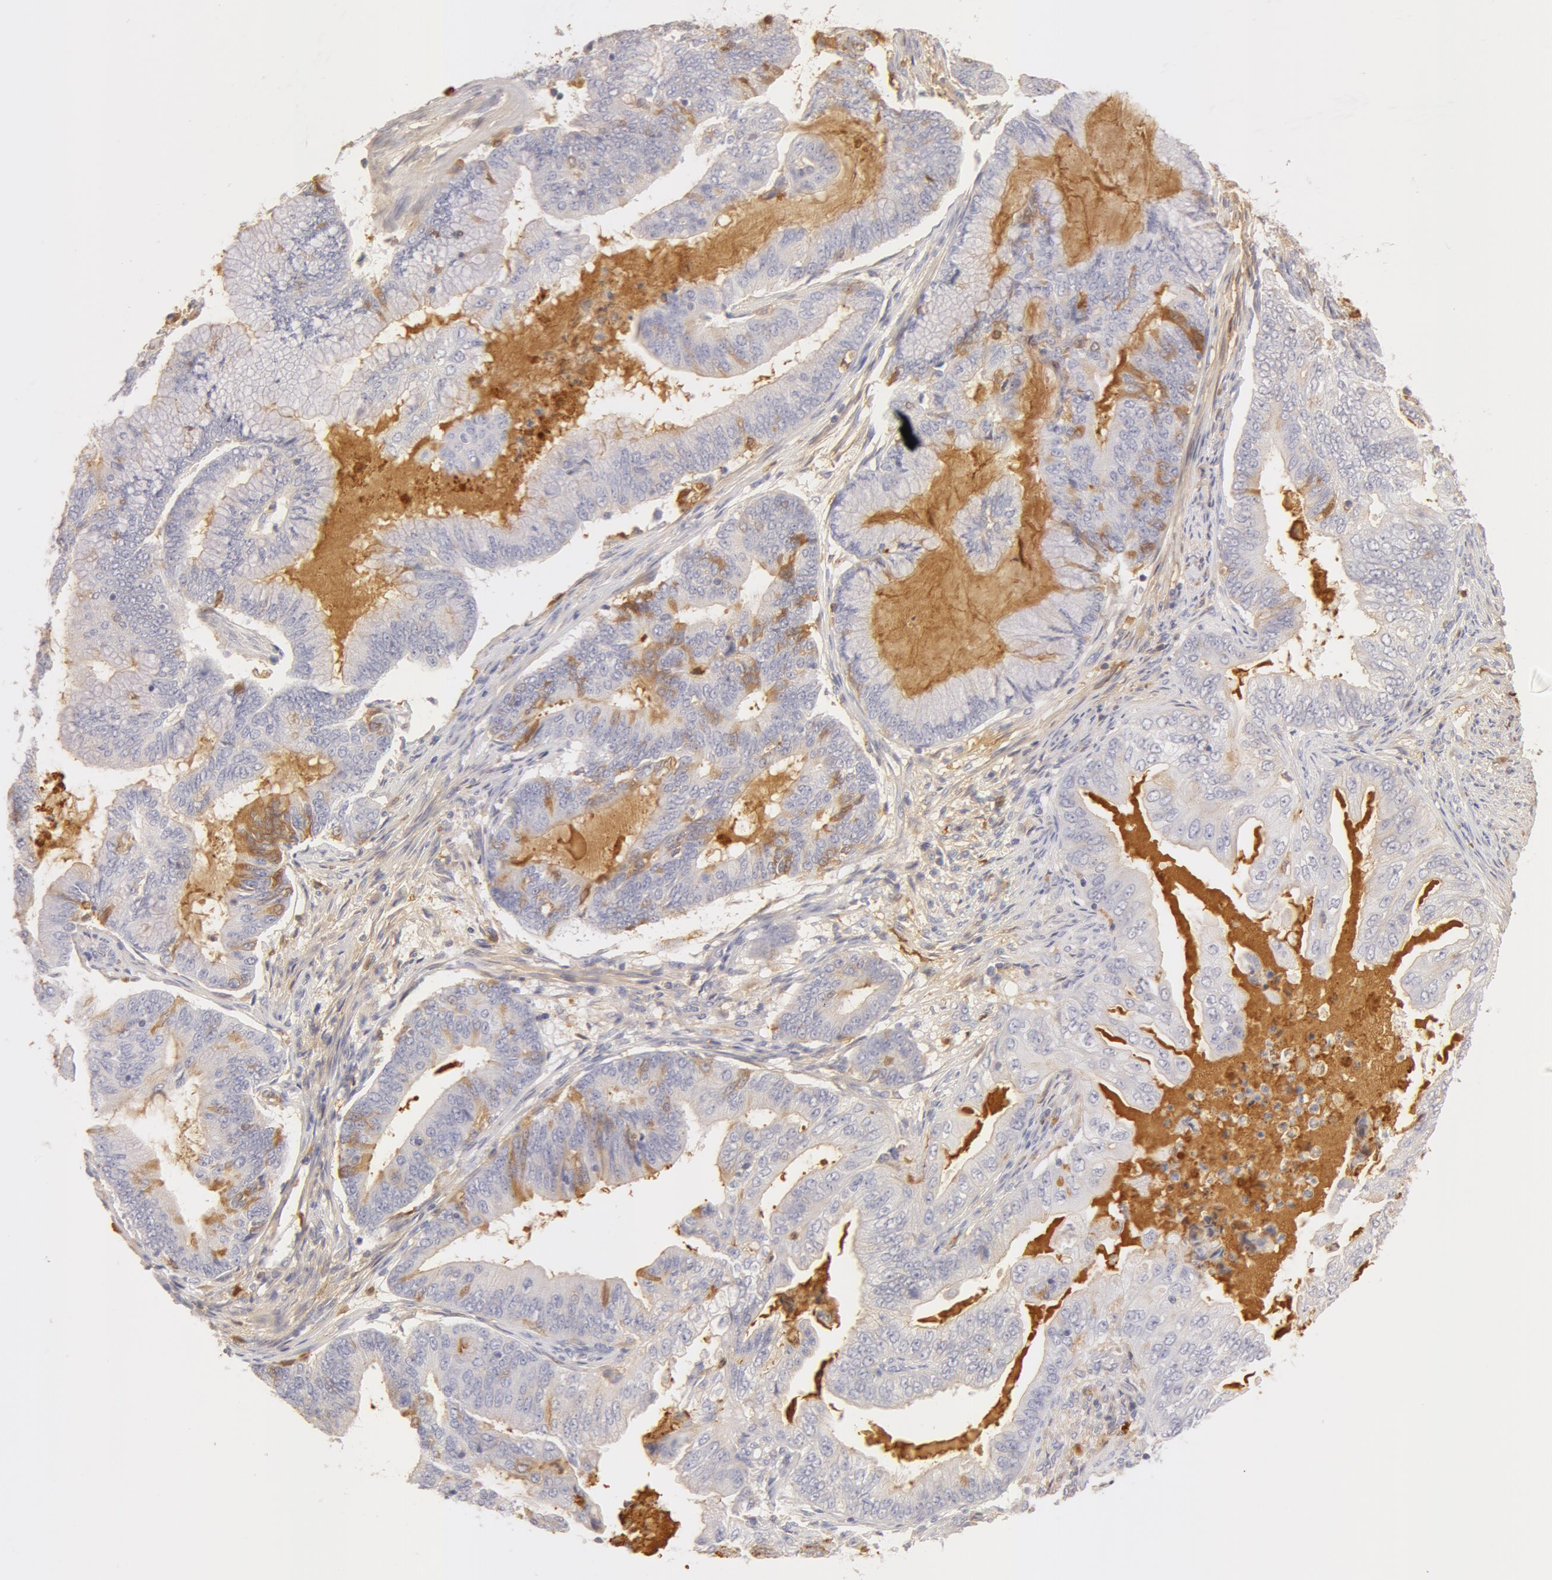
{"staining": {"intensity": "weak", "quantity": "<25%", "location": "cytoplasmic/membranous"}, "tissue": "endometrial cancer", "cell_type": "Tumor cells", "image_type": "cancer", "snomed": [{"axis": "morphology", "description": "Adenocarcinoma, NOS"}, {"axis": "topography", "description": "Endometrium"}], "caption": "Immunohistochemistry image of neoplastic tissue: human adenocarcinoma (endometrial) stained with DAB displays no significant protein positivity in tumor cells. The staining was performed using DAB (3,3'-diaminobenzidine) to visualize the protein expression in brown, while the nuclei were stained in blue with hematoxylin (Magnification: 20x).", "gene": "GC", "patient": {"sex": "female", "age": 63}}